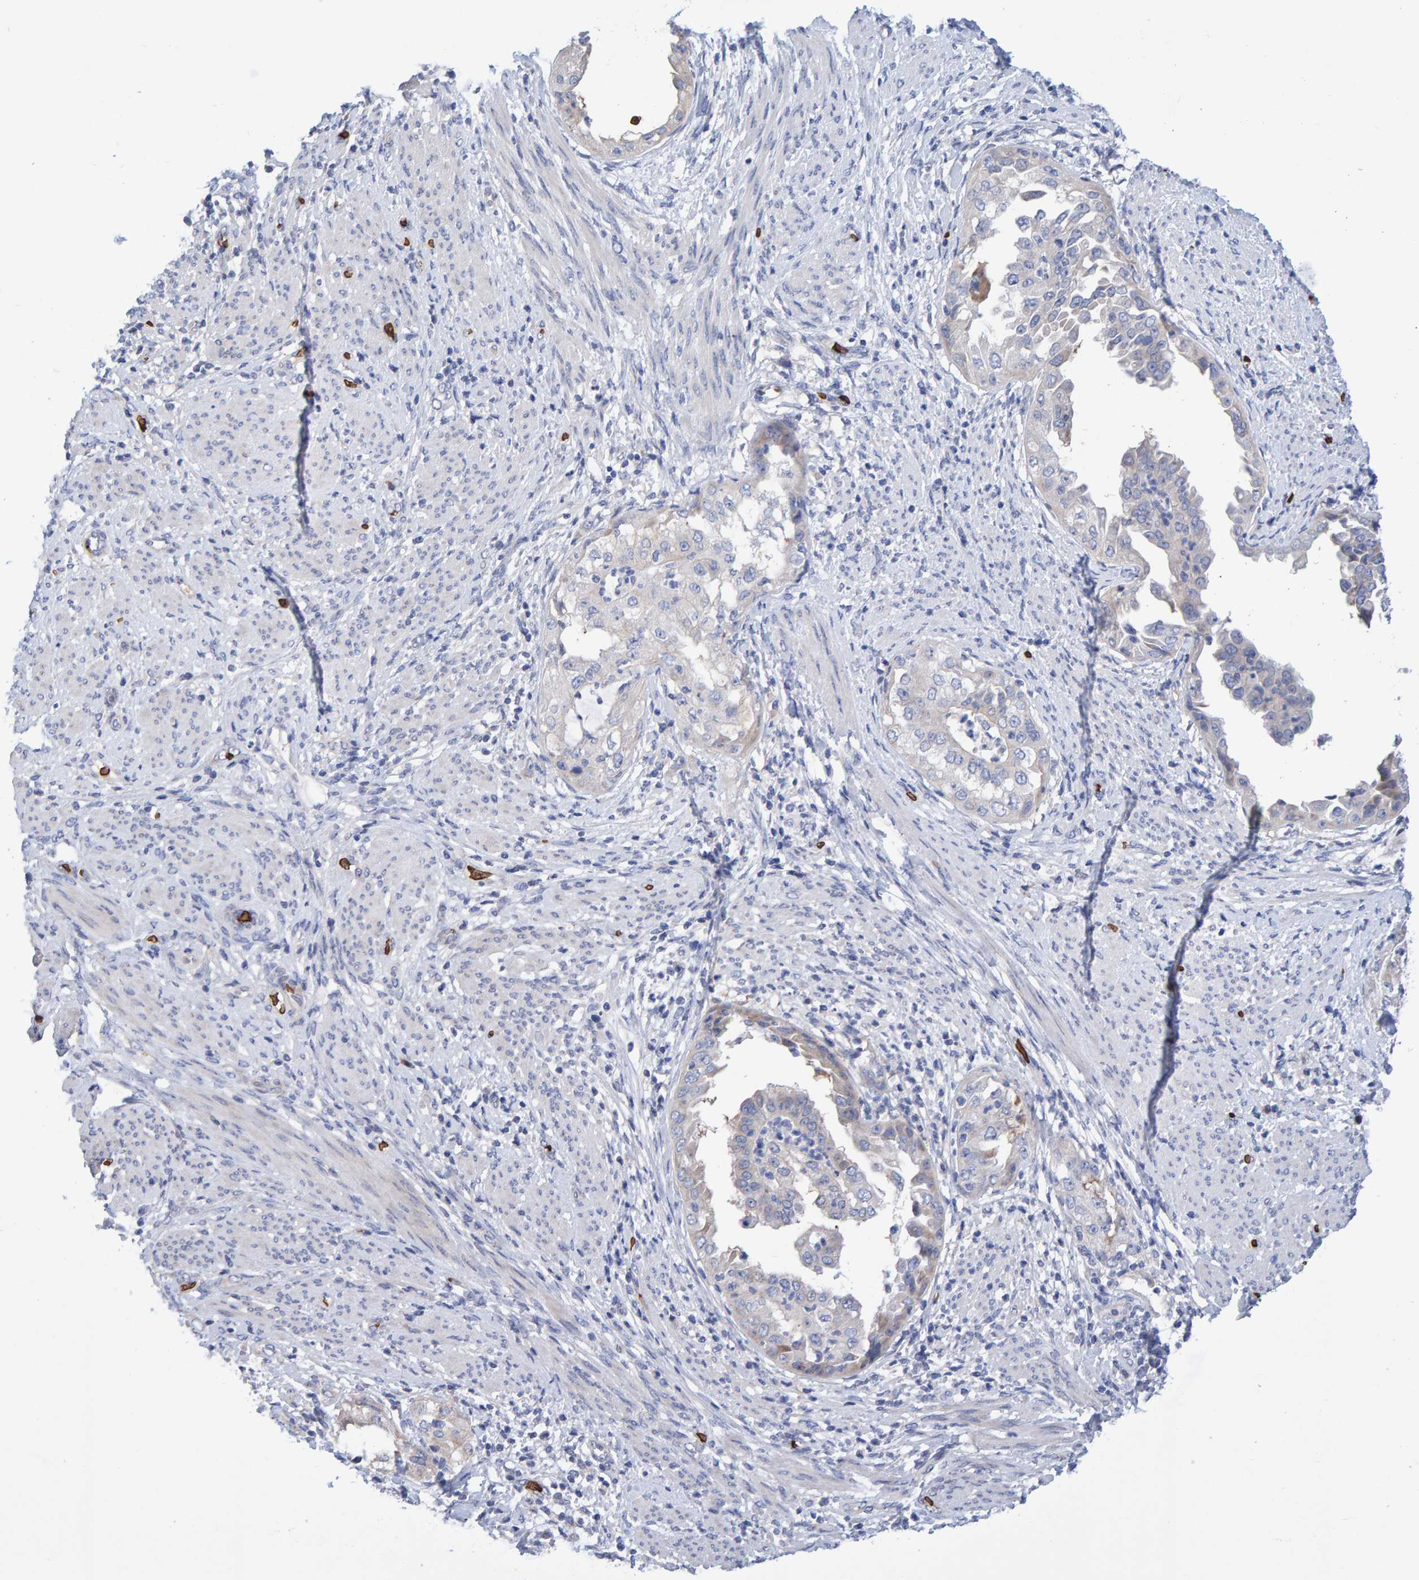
{"staining": {"intensity": "weak", "quantity": "25%-75%", "location": "cytoplasmic/membranous"}, "tissue": "endometrial cancer", "cell_type": "Tumor cells", "image_type": "cancer", "snomed": [{"axis": "morphology", "description": "Adenocarcinoma, NOS"}, {"axis": "topography", "description": "Endometrium"}], "caption": "This image shows IHC staining of human endometrial adenocarcinoma, with low weak cytoplasmic/membranous staining in about 25%-75% of tumor cells.", "gene": "VPS9D1", "patient": {"sex": "female", "age": 85}}